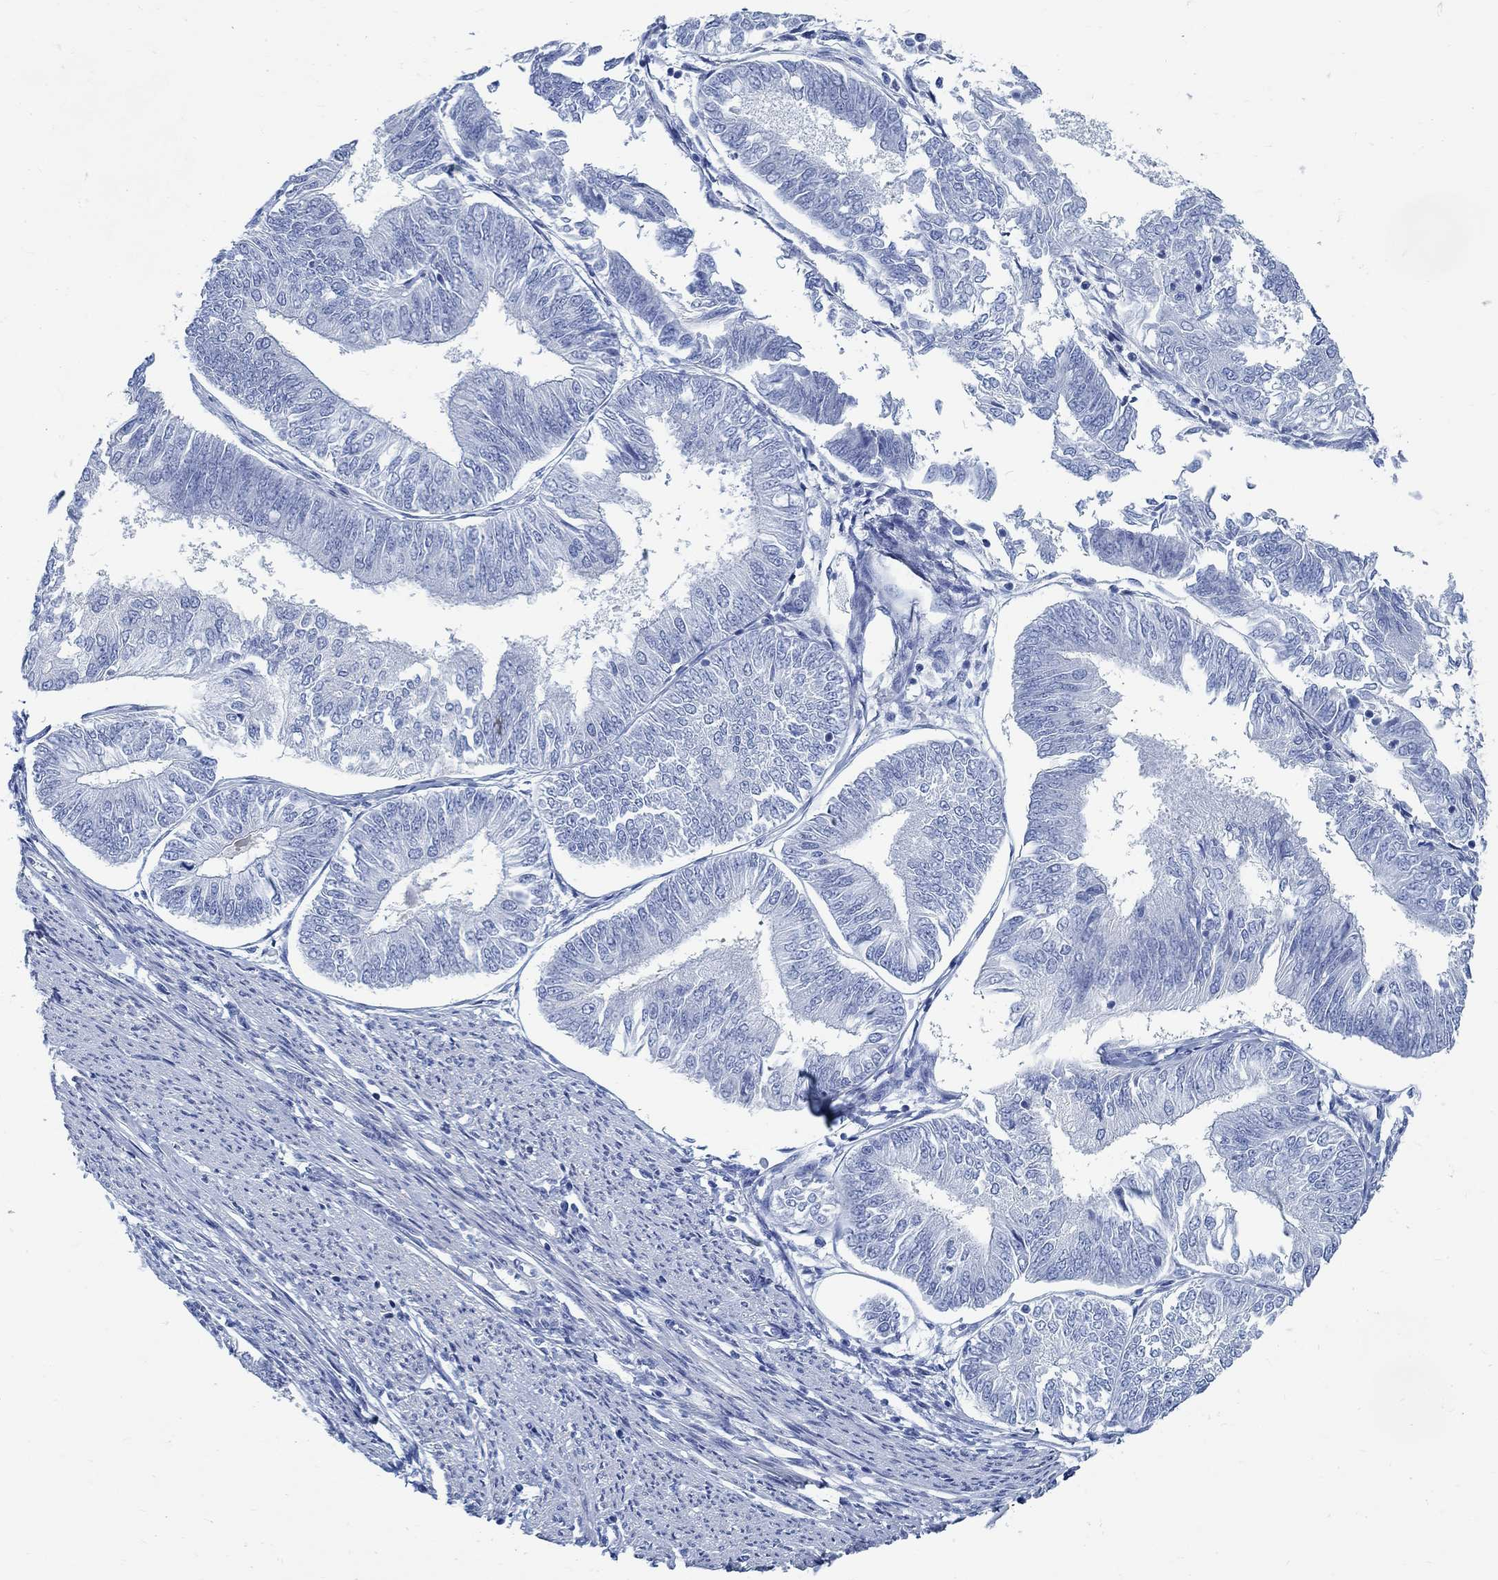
{"staining": {"intensity": "negative", "quantity": "none", "location": "none"}, "tissue": "endometrial cancer", "cell_type": "Tumor cells", "image_type": "cancer", "snomed": [{"axis": "morphology", "description": "Adenocarcinoma, NOS"}, {"axis": "topography", "description": "Endometrium"}], "caption": "Immunohistochemistry photomicrograph of human endometrial cancer (adenocarcinoma) stained for a protein (brown), which shows no staining in tumor cells.", "gene": "RBM20", "patient": {"sex": "female", "age": 58}}